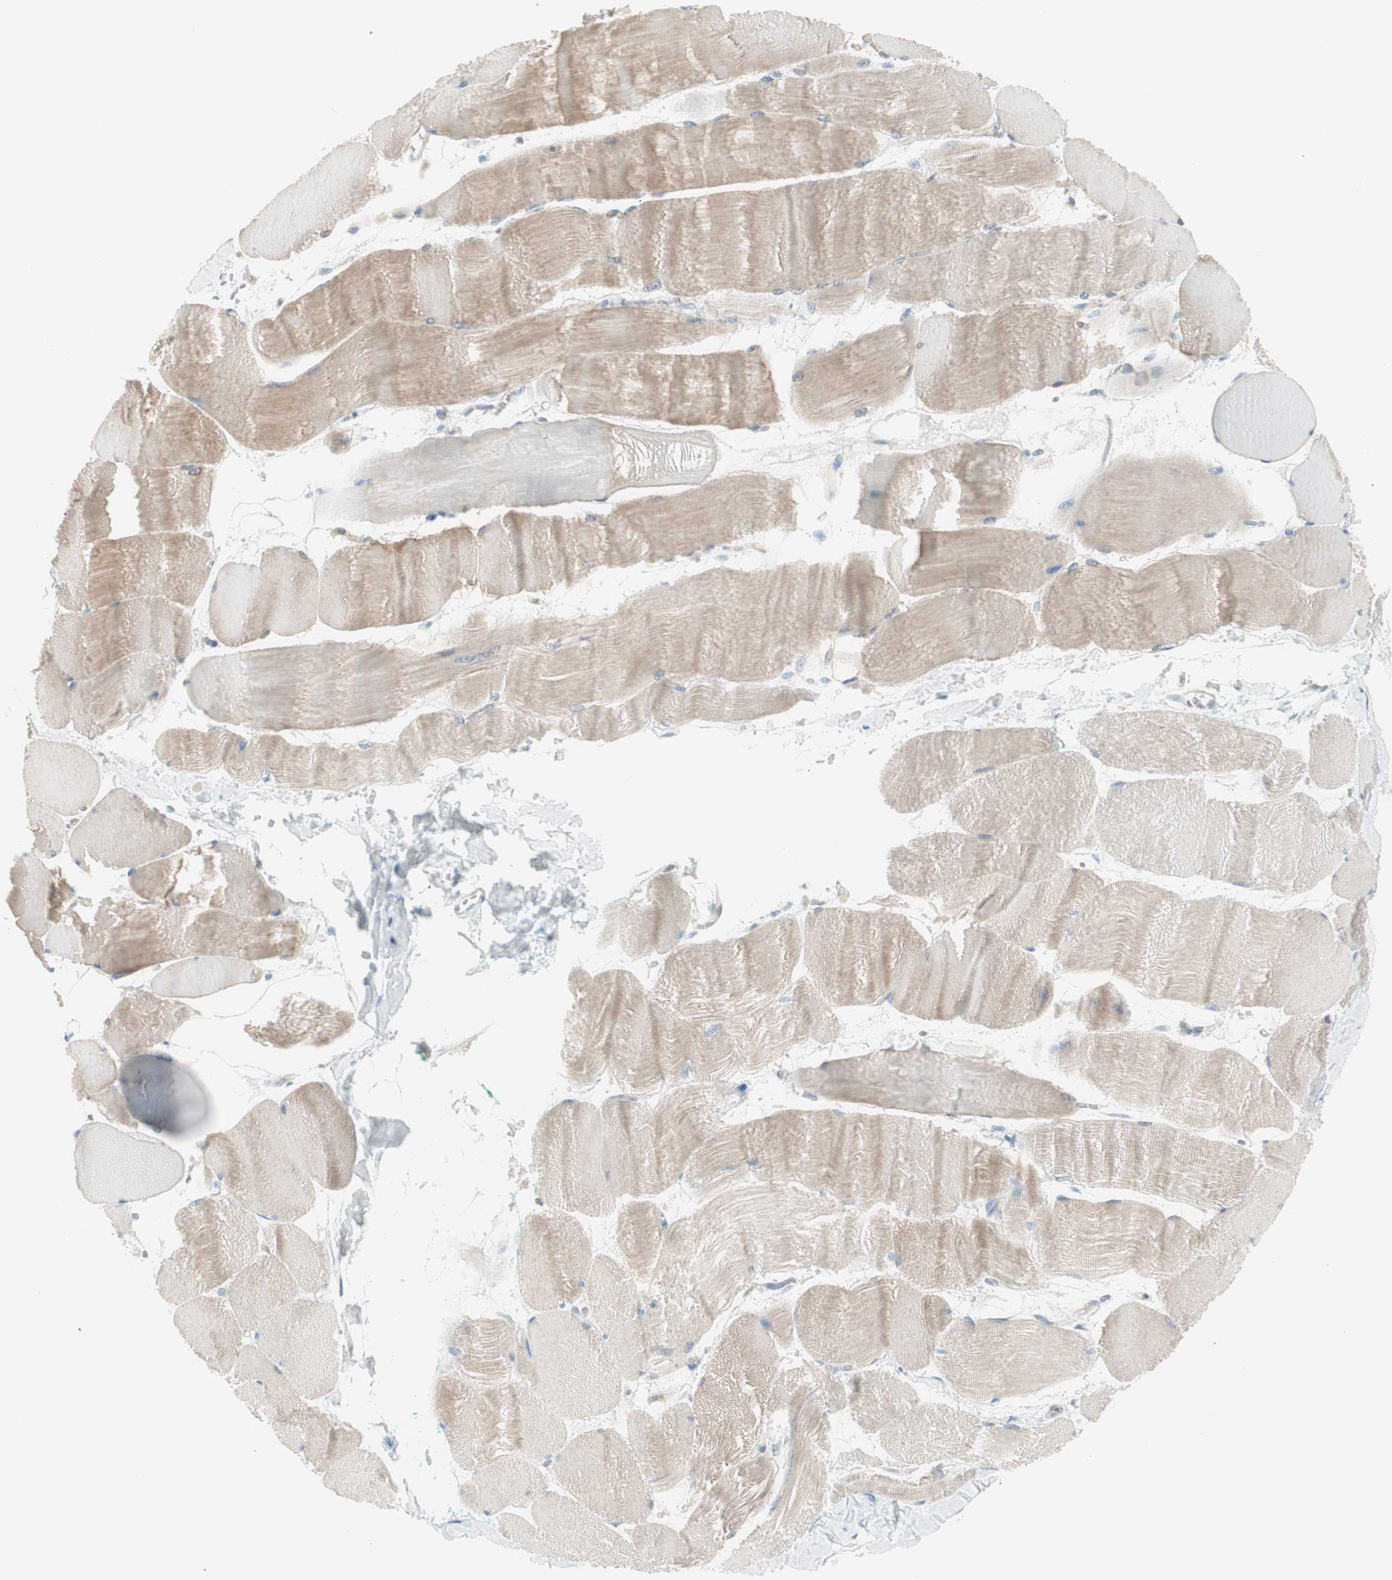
{"staining": {"intensity": "moderate", "quantity": ">75%", "location": "cytoplasmic/membranous"}, "tissue": "skeletal muscle", "cell_type": "Myocytes", "image_type": "normal", "snomed": [{"axis": "morphology", "description": "Normal tissue, NOS"}, {"axis": "morphology", "description": "Squamous cell carcinoma, NOS"}, {"axis": "topography", "description": "Skeletal muscle"}], "caption": "Benign skeletal muscle demonstrates moderate cytoplasmic/membranous staining in about >75% of myocytes, visualized by immunohistochemistry.", "gene": "CDHR5", "patient": {"sex": "male", "age": 51}}